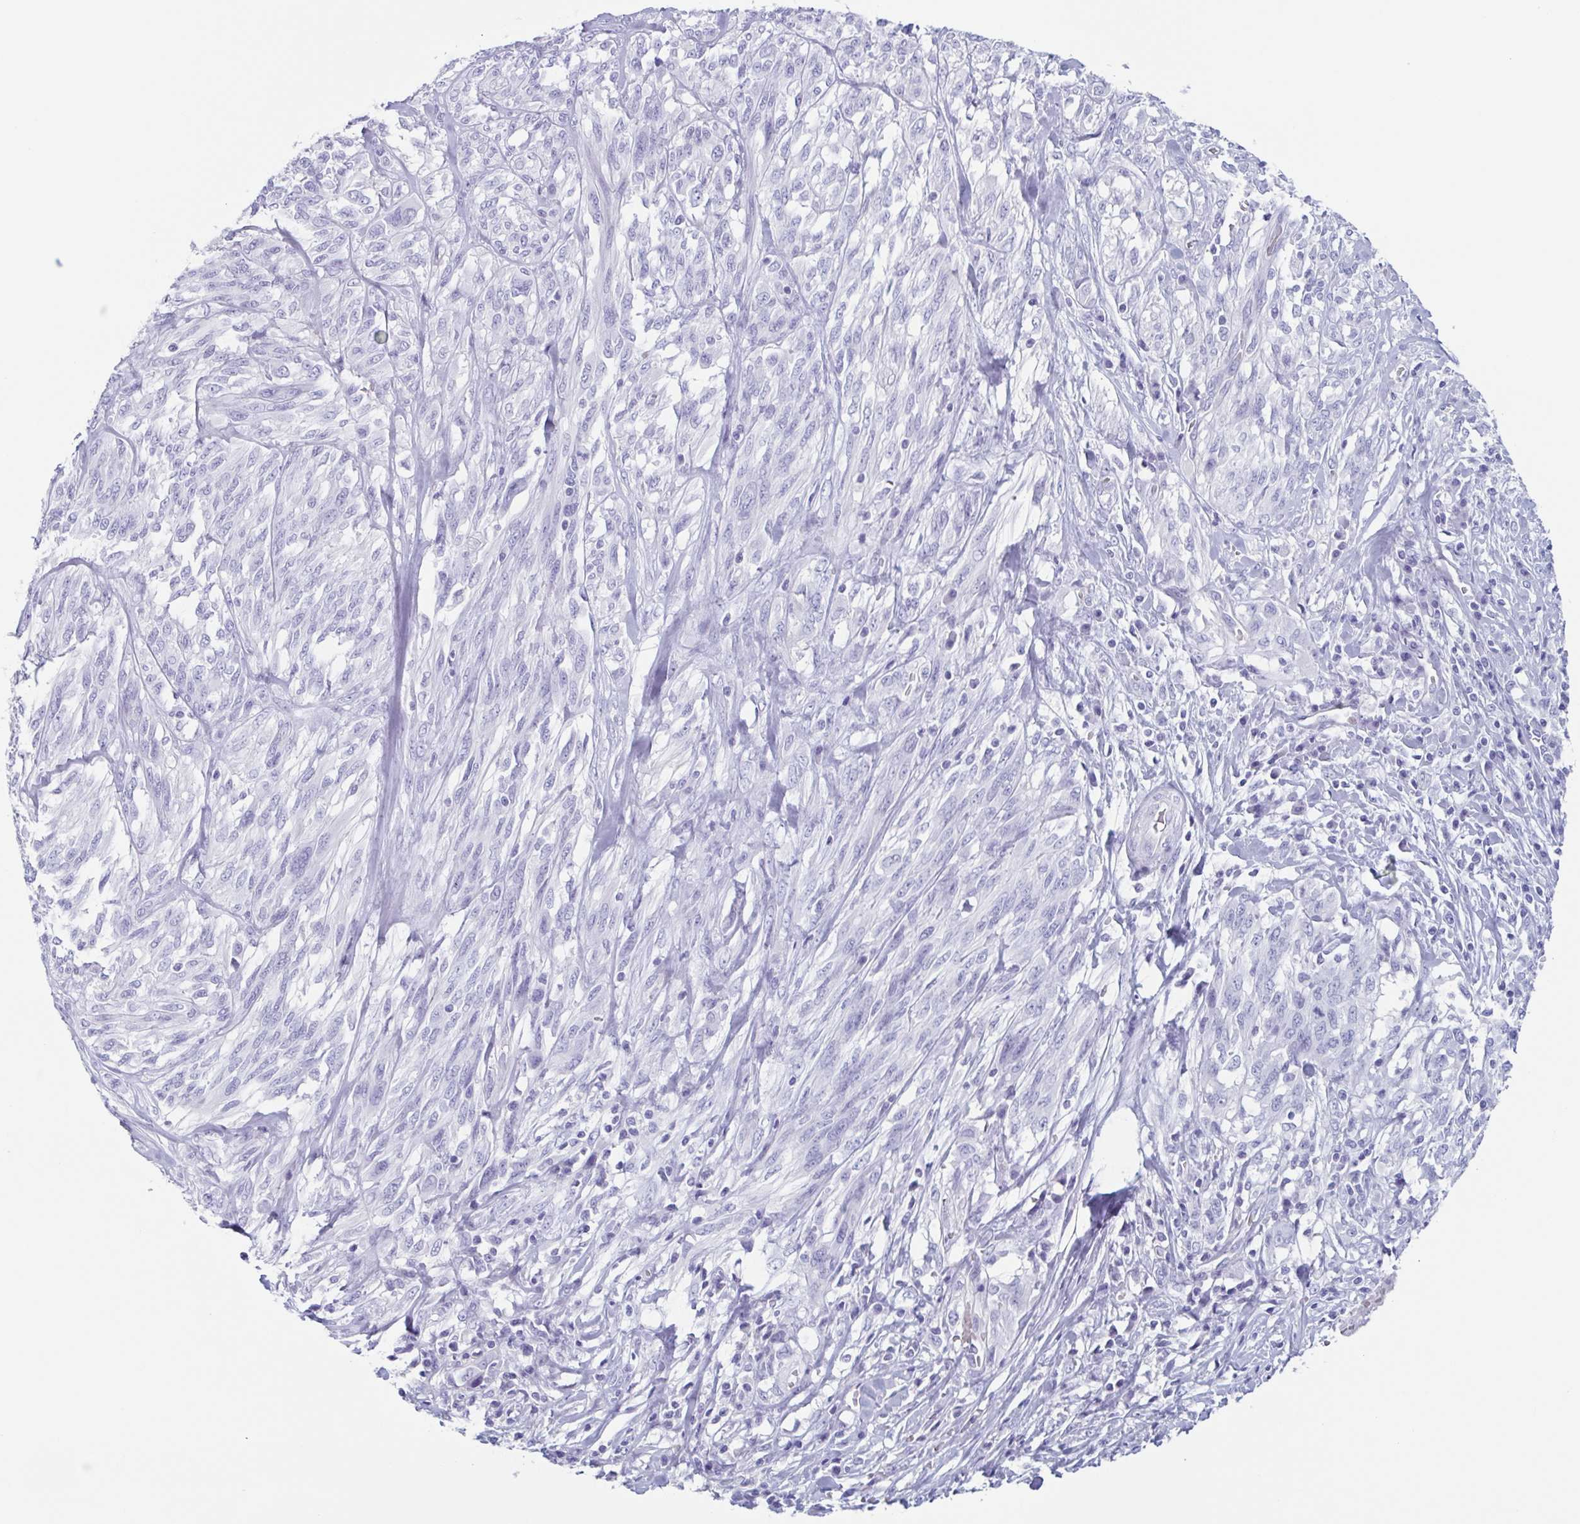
{"staining": {"intensity": "negative", "quantity": "none", "location": "none"}, "tissue": "melanoma", "cell_type": "Tumor cells", "image_type": "cancer", "snomed": [{"axis": "morphology", "description": "Malignant melanoma, NOS"}, {"axis": "topography", "description": "Skin"}], "caption": "IHC image of neoplastic tissue: human malignant melanoma stained with DAB shows no significant protein positivity in tumor cells.", "gene": "BPI", "patient": {"sex": "female", "age": 91}}